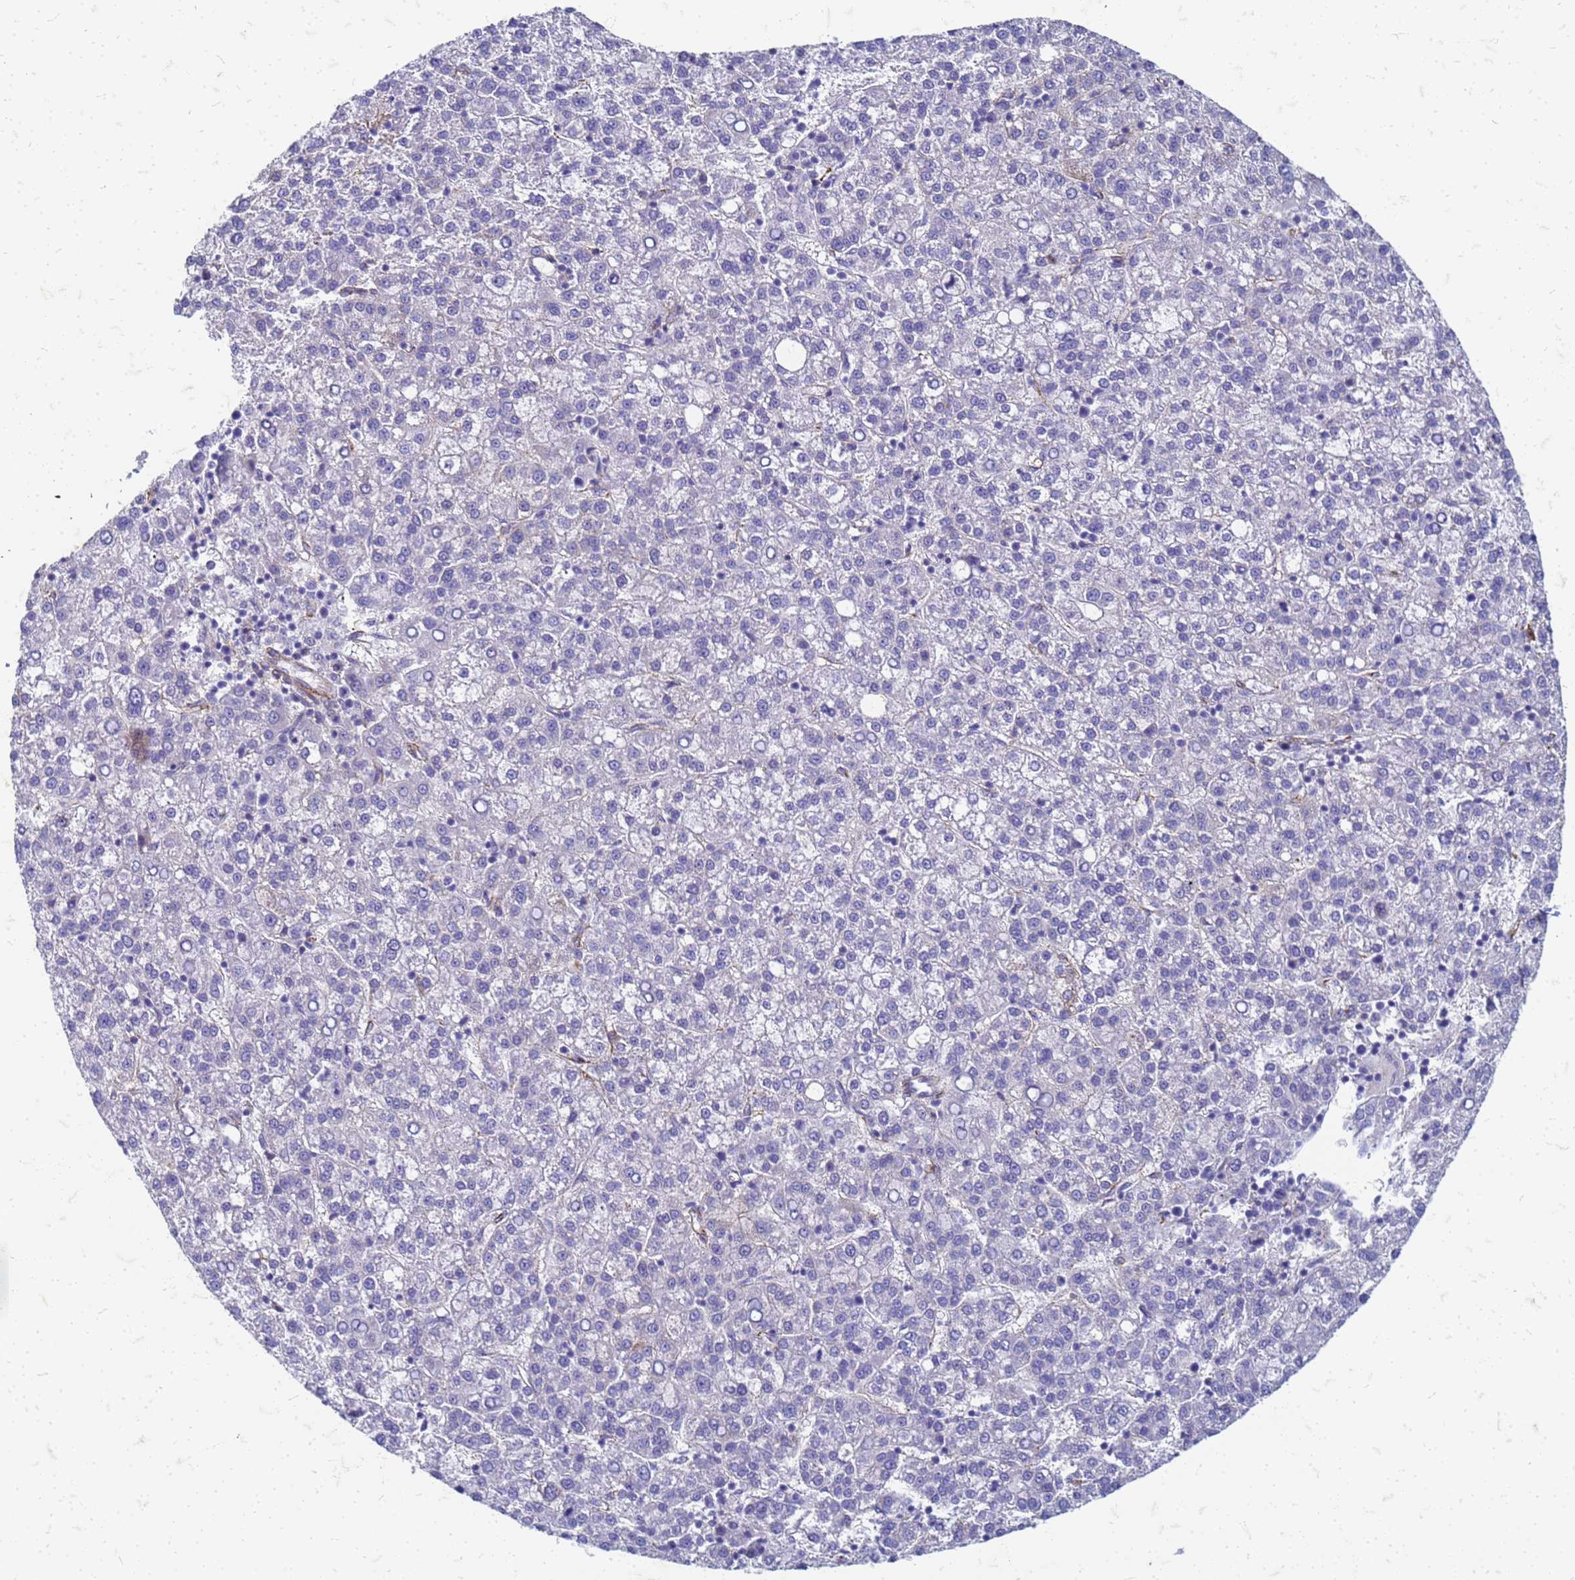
{"staining": {"intensity": "negative", "quantity": "none", "location": "none"}, "tissue": "liver cancer", "cell_type": "Tumor cells", "image_type": "cancer", "snomed": [{"axis": "morphology", "description": "Carcinoma, Hepatocellular, NOS"}, {"axis": "topography", "description": "Liver"}], "caption": "High magnification brightfield microscopy of liver cancer stained with DAB (3,3'-diaminobenzidine) (brown) and counterstained with hematoxylin (blue): tumor cells show no significant staining. (Stains: DAB (3,3'-diaminobenzidine) IHC with hematoxylin counter stain, Microscopy: brightfield microscopy at high magnification).", "gene": "TRIM64B", "patient": {"sex": "female", "age": 58}}